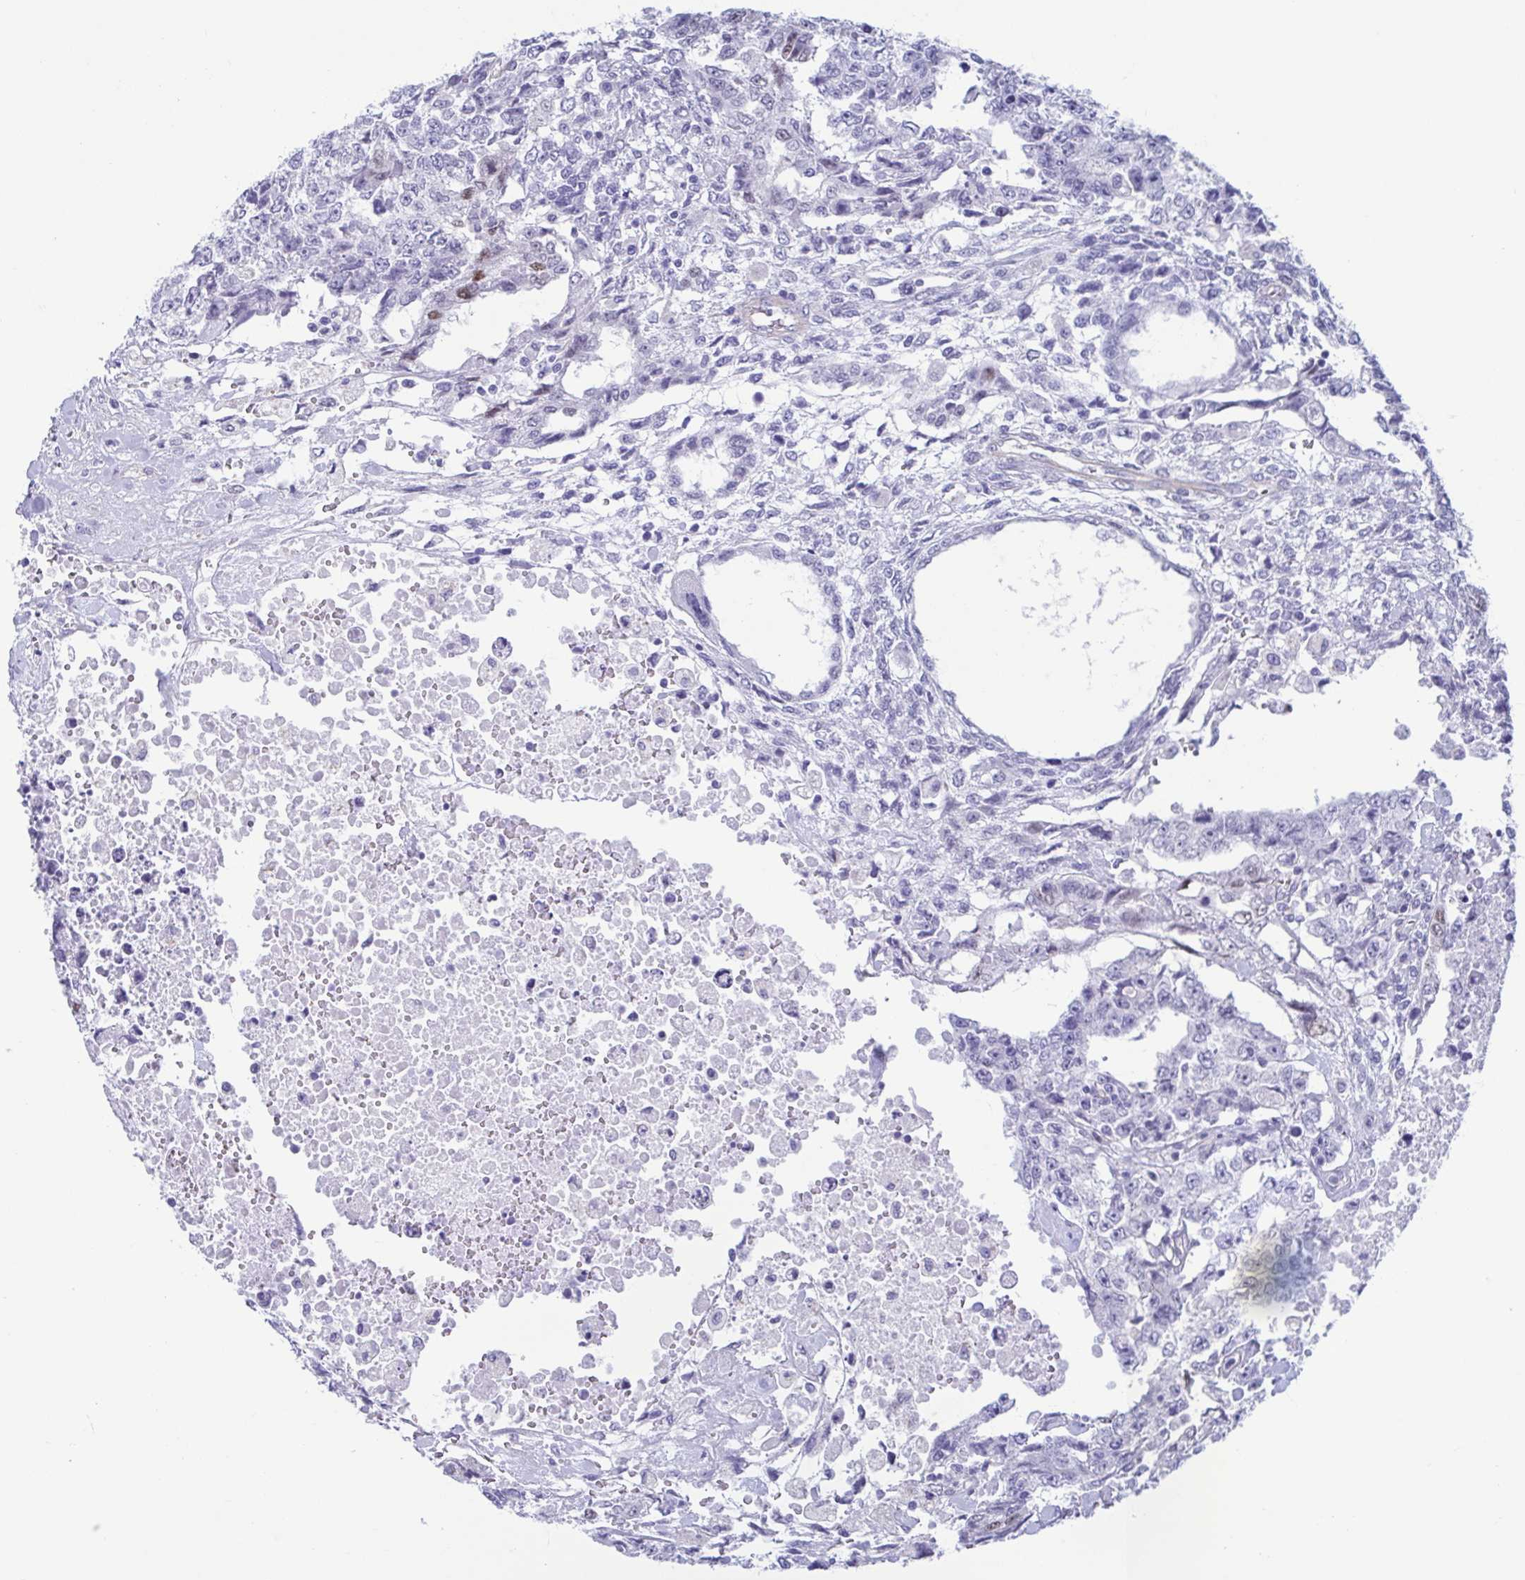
{"staining": {"intensity": "negative", "quantity": "none", "location": "none"}, "tissue": "testis cancer", "cell_type": "Tumor cells", "image_type": "cancer", "snomed": [{"axis": "morphology", "description": "Carcinoma, Embryonal, NOS"}, {"axis": "topography", "description": "Testis"}], "caption": "High magnification brightfield microscopy of testis embryonal carcinoma stained with DAB (3,3'-diaminobenzidine) (brown) and counterstained with hematoxylin (blue): tumor cells show no significant expression.", "gene": "MORC4", "patient": {"sex": "male", "age": 24}}